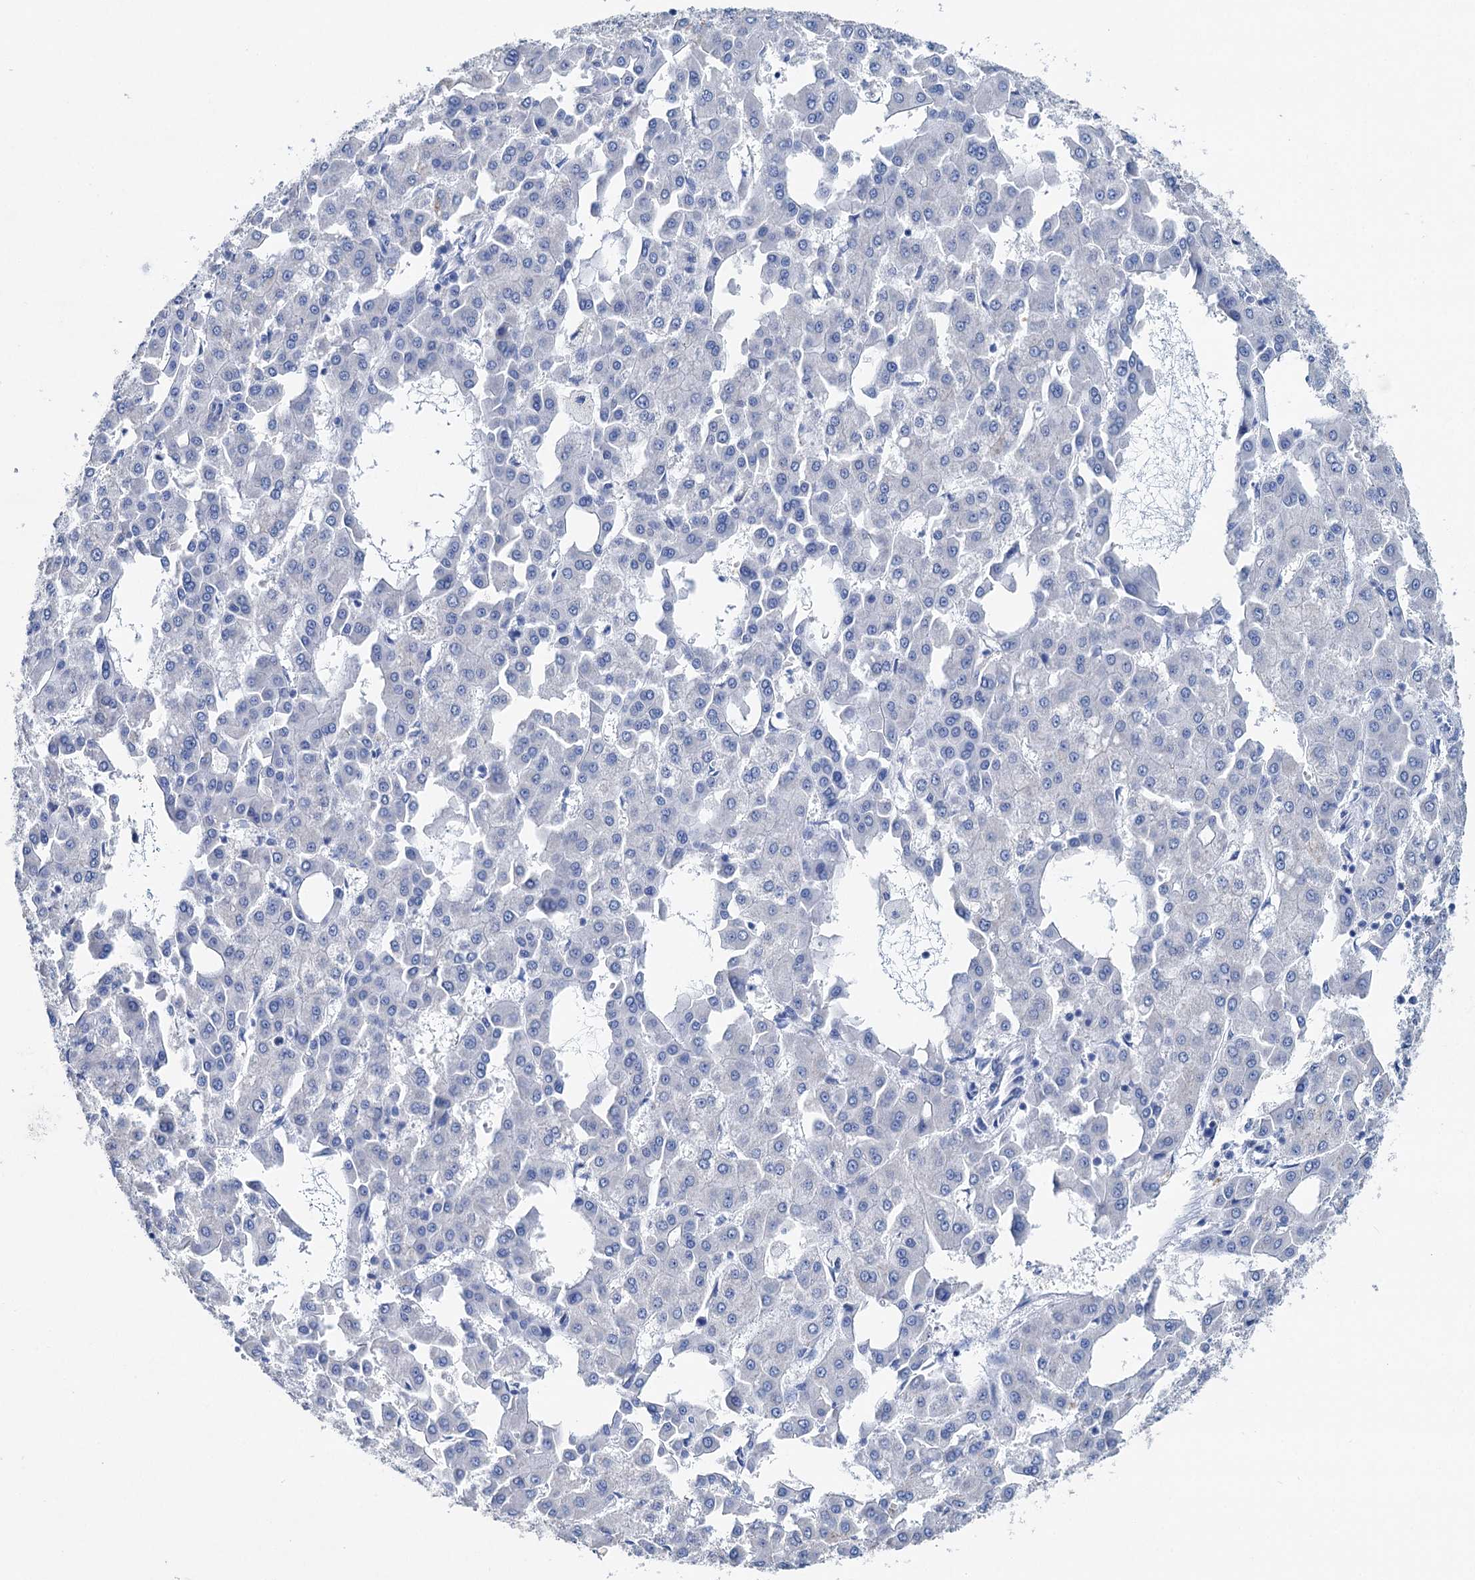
{"staining": {"intensity": "negative", "quantity": "none", "location": "none"}, "tissue": "liver cancer", "cell_type": "Tumor cells", "image_type": "cancer", "snomed": [{"axis": "morphology", "description": "Carcinoma, Hepatocellular, NOS"}, {"axis": "topography", "description": "Liver"}], "caption": "Protein analysis of hepatocellular carcinoma (liver) demonstrates no significant positivity in tumor cells. The staining is performed using DAB brown chromogen with nuclei counter-stained in using hematoxylin.", "gene": "BRINP1", "patient": {"sex": "male", "age": 47}}